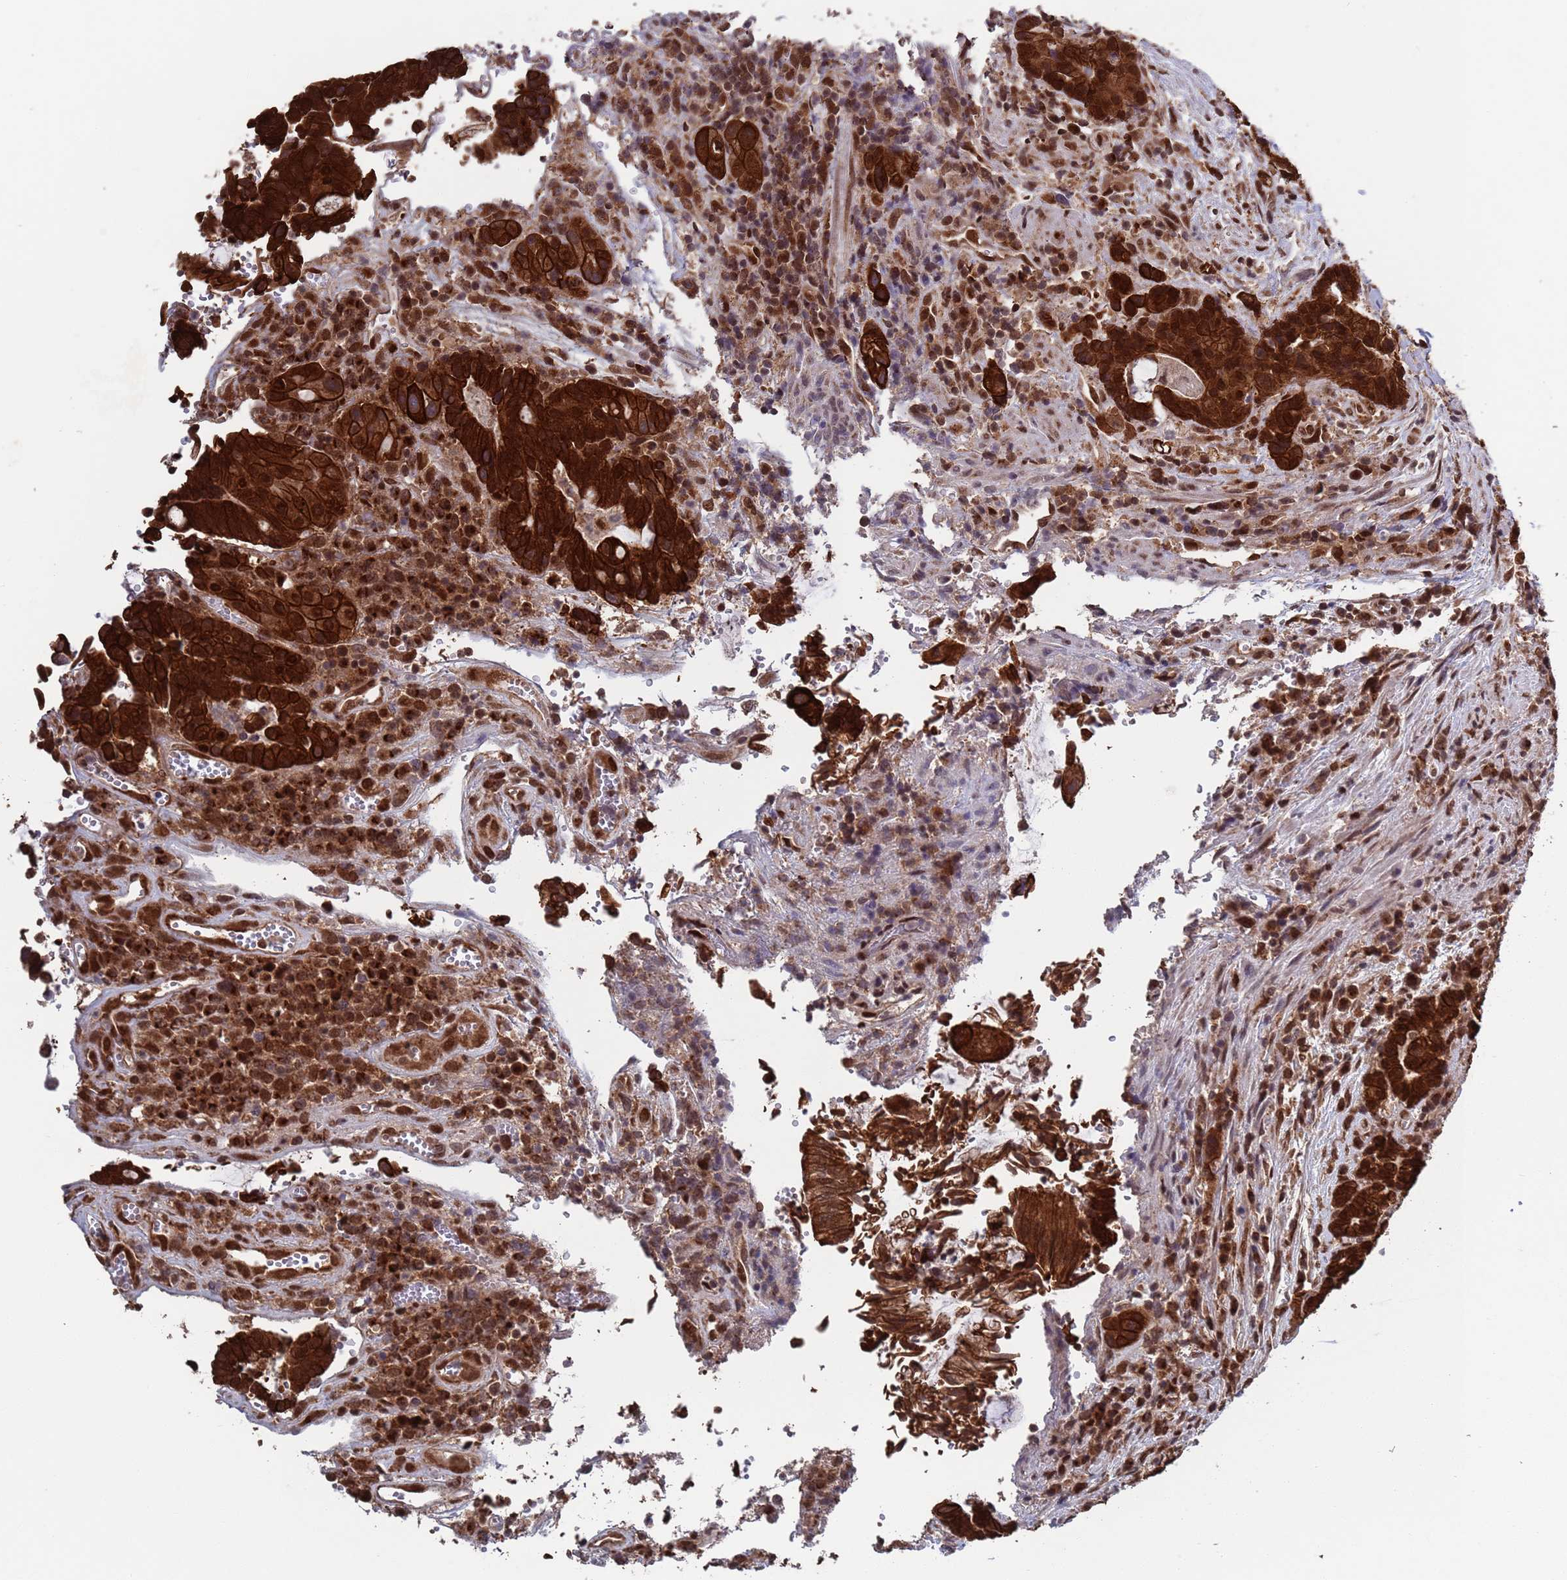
{"staining": {"intensity": "strong", "quantity": ">75%", "location": "cytoplasmic/membranous,nuclear"}, "tissue": "colorectal cancer", "cell_type": "Tumor cells", "image_type": "cancer", "snomed": [{"axis": "morphology", "description": "Adenocarcinoma, NOS"}, {"axis": "topography", "description": "Rectum"}], "caption": "A brown stain labels strong cytoplasmic/membranous and nuclear staining of a protein in colorectal adenocarcinoma tumor cells.", "gene": "FUBP3", "patient": {"sex": "male", "age": 69}}